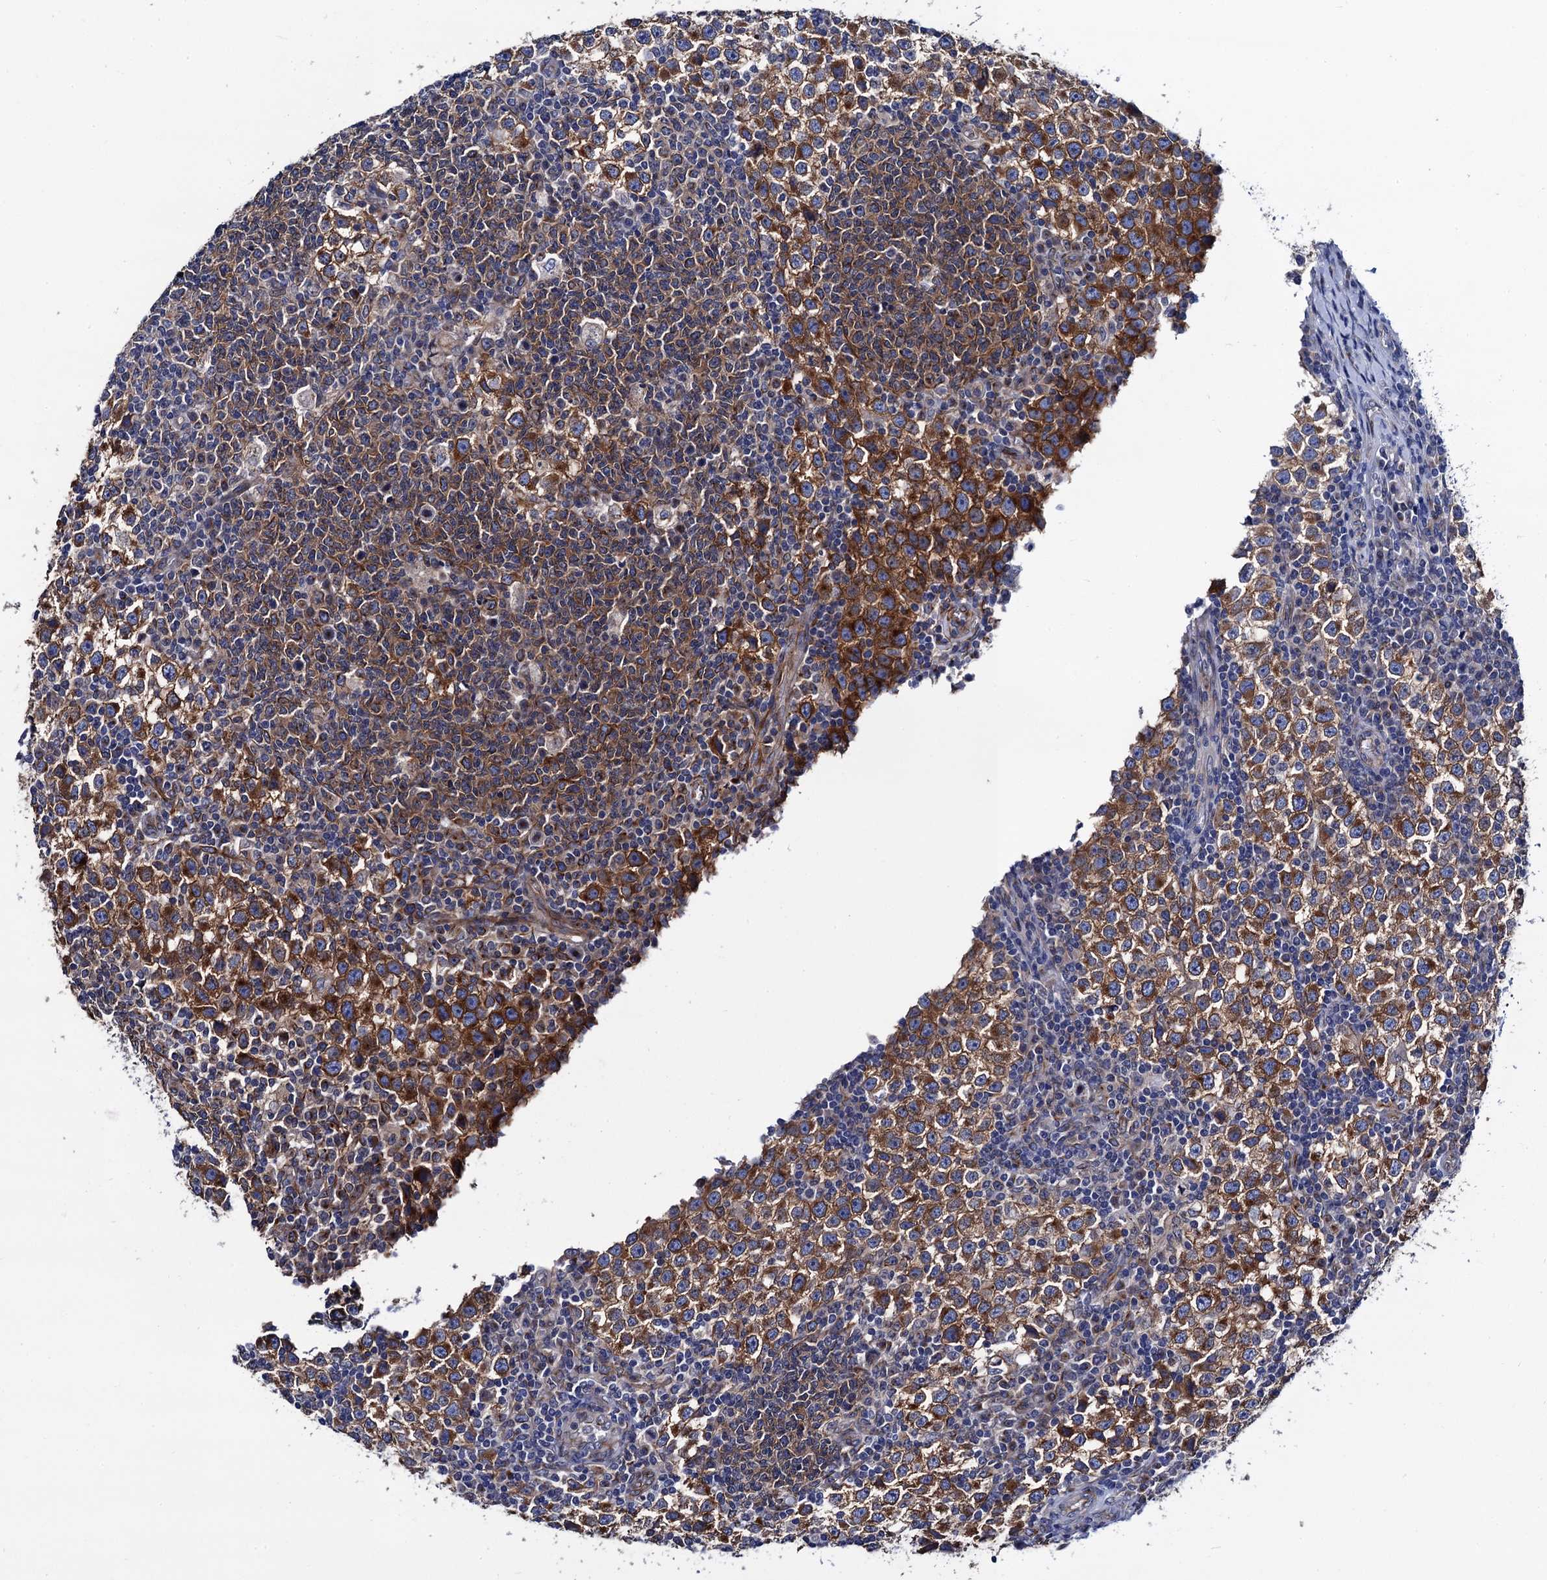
{"staining": {"intensity": "strong", "quantity": ">75%", "location": "cytoplasmic/membranous"}, "tissue": "testis cancer", "cell_type": "Tumor cells", "image_type": "cancer", "snomed": [{"axis": "morphology", "description": "Seminoma, NOS"}, {"axis": "topography", "description": "Testis"}], "caption": "A brown stain highlights strong cytoplasmic/membranous positivity of a protein in seminoma (testis) tumor cells.", "gene": "ZDHHC18", "patient": {"sex": "male", "age": 65}}